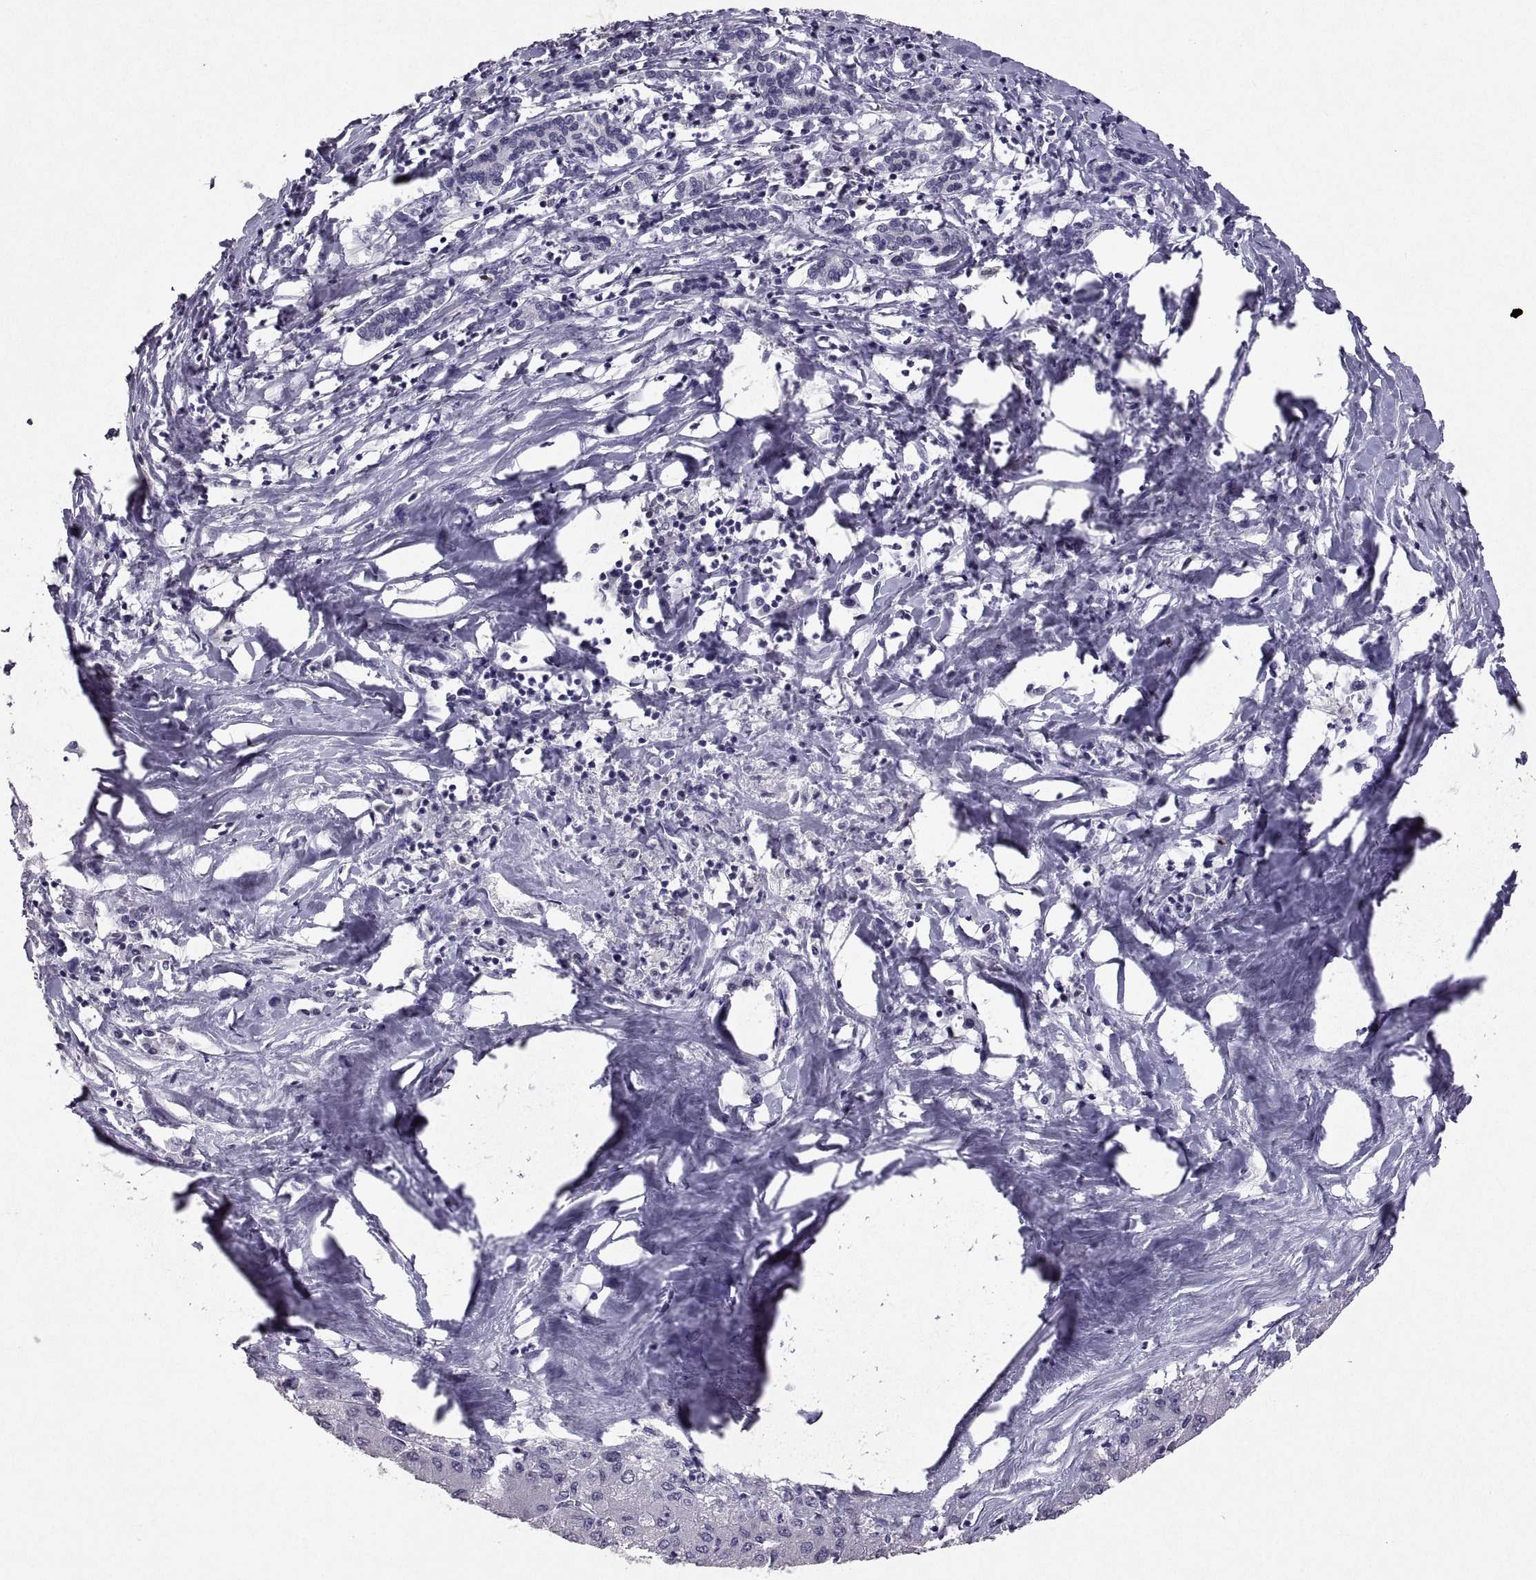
{"staining": {"intensity": "negative", "quantity": "none", "location": "none"}, "tissue": "liver cancer", "cell_type": "Tumor cells", "image_type": "cancer", "snomed": [{"axis": "morphology", "description": "Carcinoma, Hepatocellular, NOS"}, {"axis": "topography", "description": "Liver"}], "caption": "Human liver cancer (hepatocellular carcinoma) stained for a protein using immunohistochemistry shows no expression in tumor cells.", "gene": "SOX21", "patient": {"sex": "male", "age": 40}}